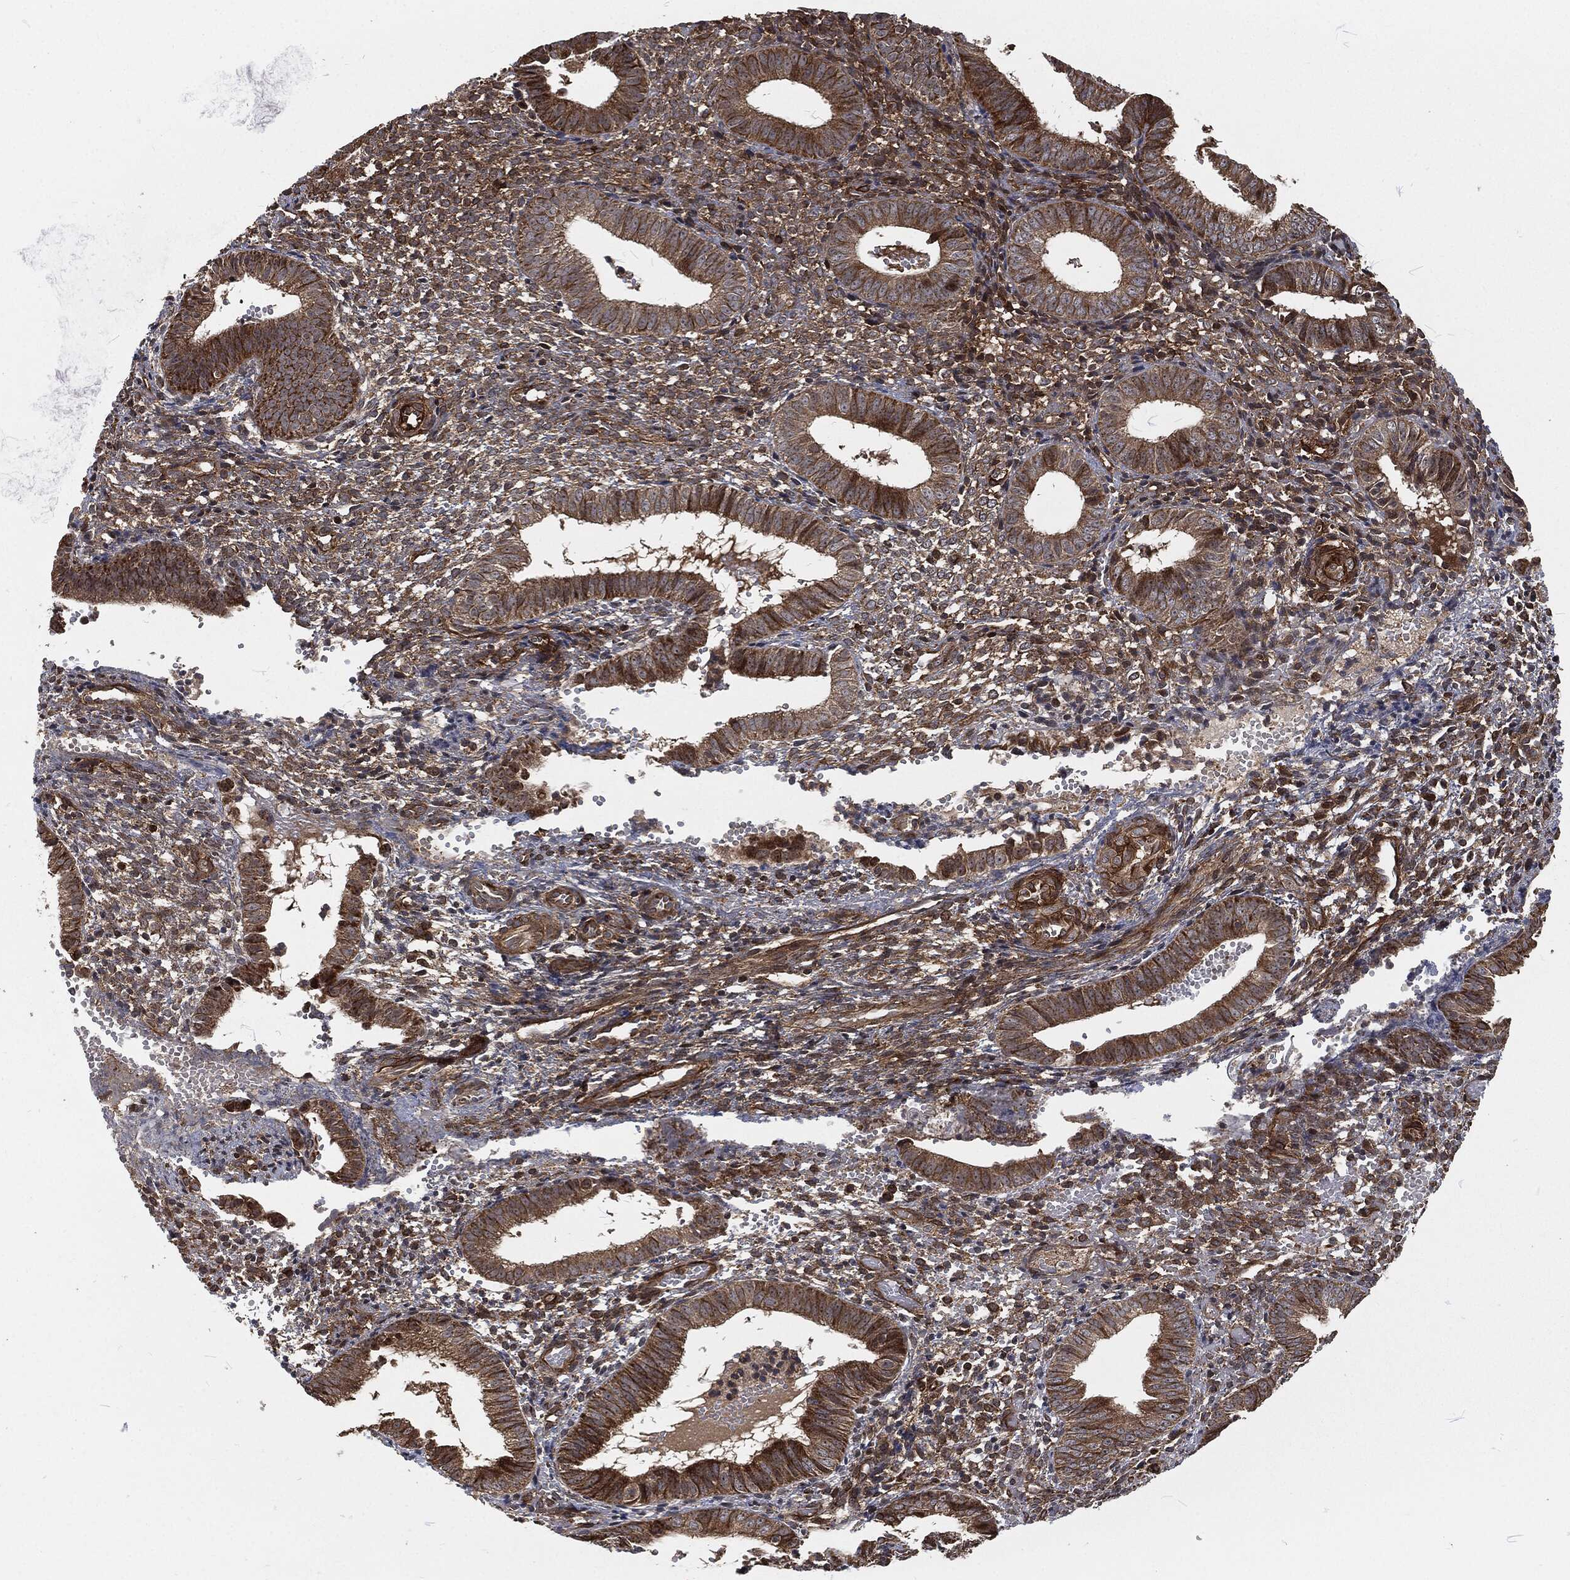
{"staining": {"intensity": "strong", "quantity": "25%-75%", "location": "cytoplasmic/membranous"}, "tissue": "endometrium", "cell_type": "Cells in endometrial stroma", "image_type": "normal", "snomed": [{"axis": "morphology", "description": "Normal tissue, NOS"}, {"axis": "topography", "description": "Endometrium"}], "caption": "Protein staining displays strong cytoplasmic/membranous positivity in approximately 25%-75% of cells in endometrial stroma in normal endometrium.", "gene": "RFTN1", "patient": {"sex": "female", "age": 42}}